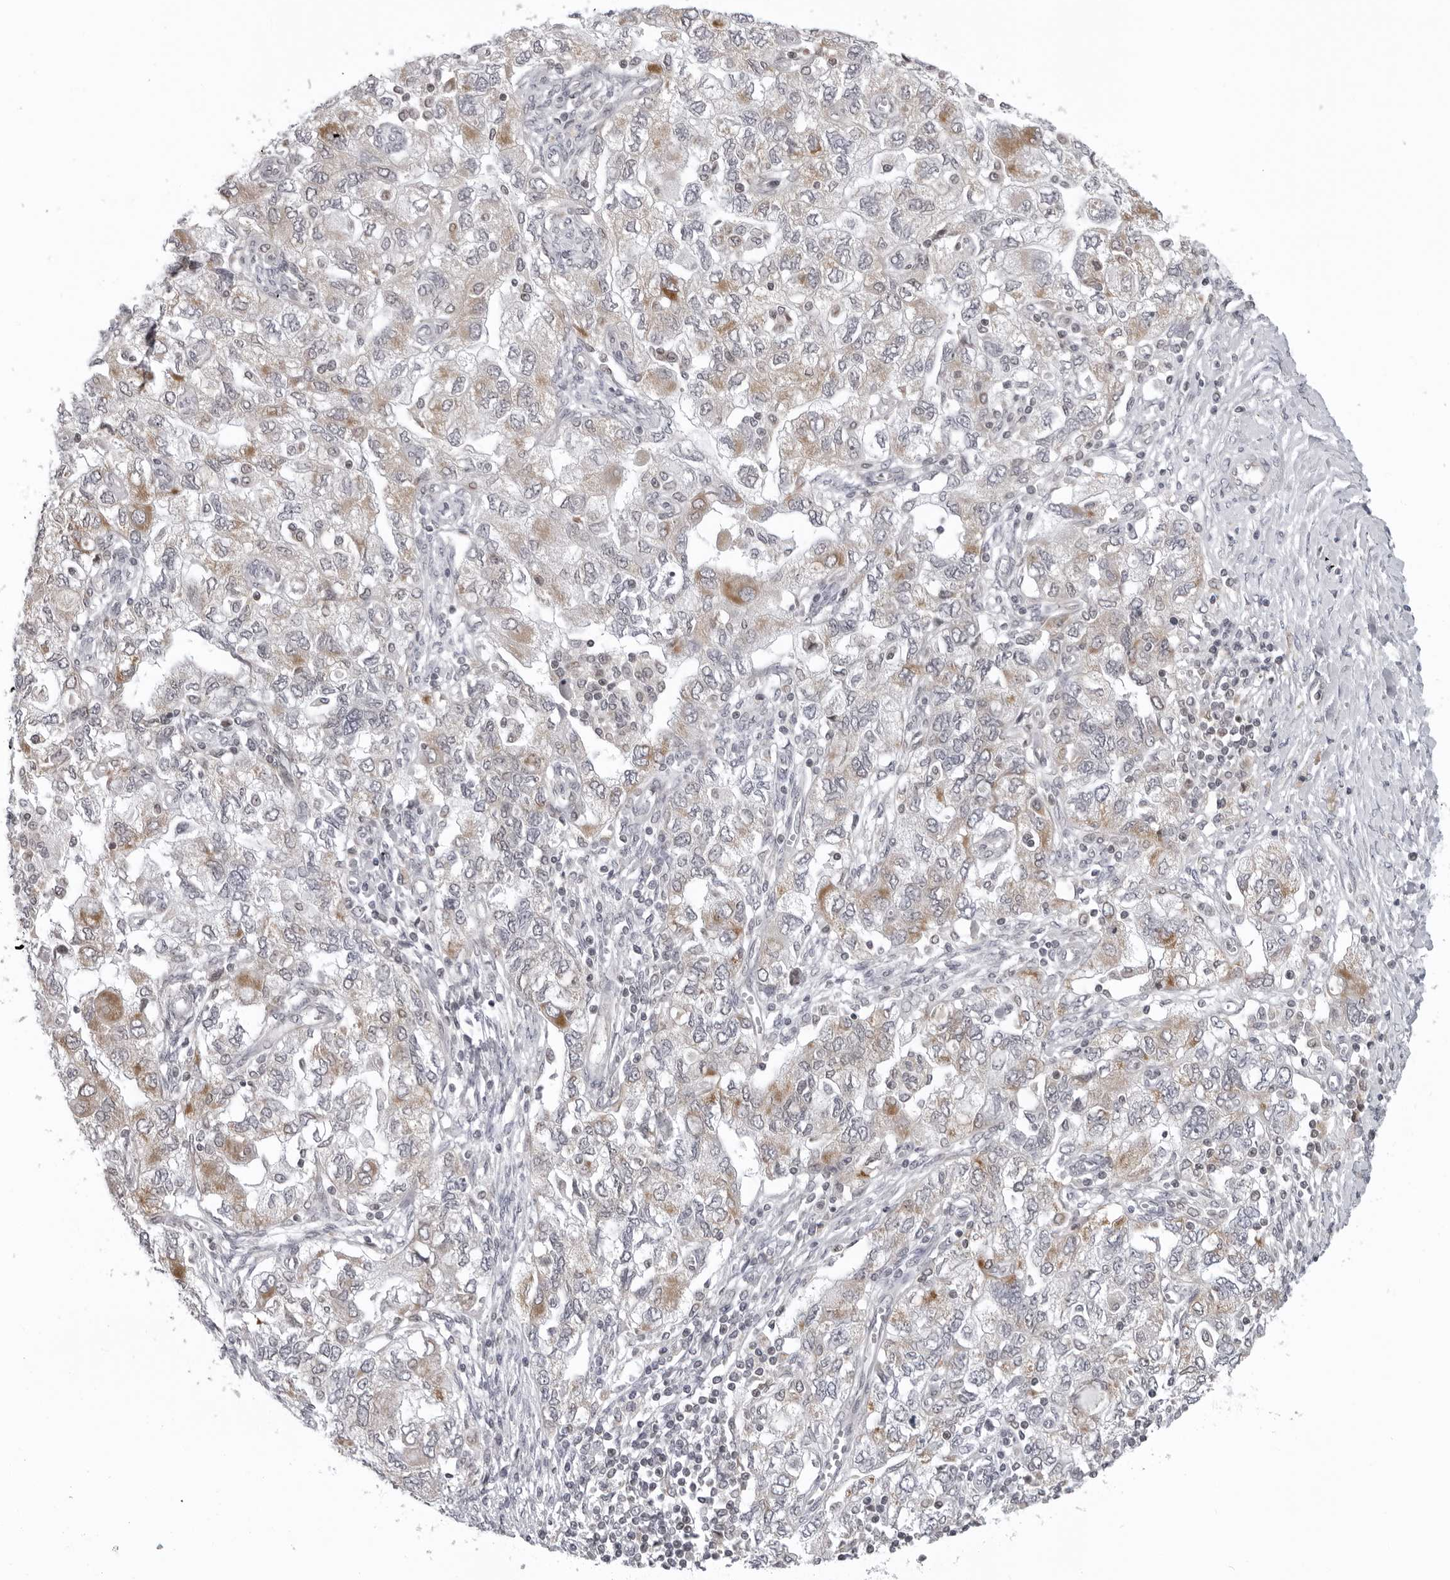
{"staining": {"intensity": "moderate", "quantity": "<25%", "location": "cytoplasmic/membranous"}, "tissue": "ovarian cancer", "cell_type": "Tumor cells", "image_type": "cancer", "snomed": [{"axis": "morphology", "description": "Carcinoma, NOS"}, {"axis": "morphology", "description": "Cystadenocarcinoma, serous, NOS"}, {"axis": "topography", "description": "Ovary"}], "caption": "A histopathology image of human serous cystadenocarcinoma (ovarian) stained for a protein displays moderate cytoplasmic/membranous brown staining in tumor cells. (Brightfield microscopy of DAB IHC at high magnification).", "gene": "MRPS15", "patient": {"sex": "female", "age": 69}}